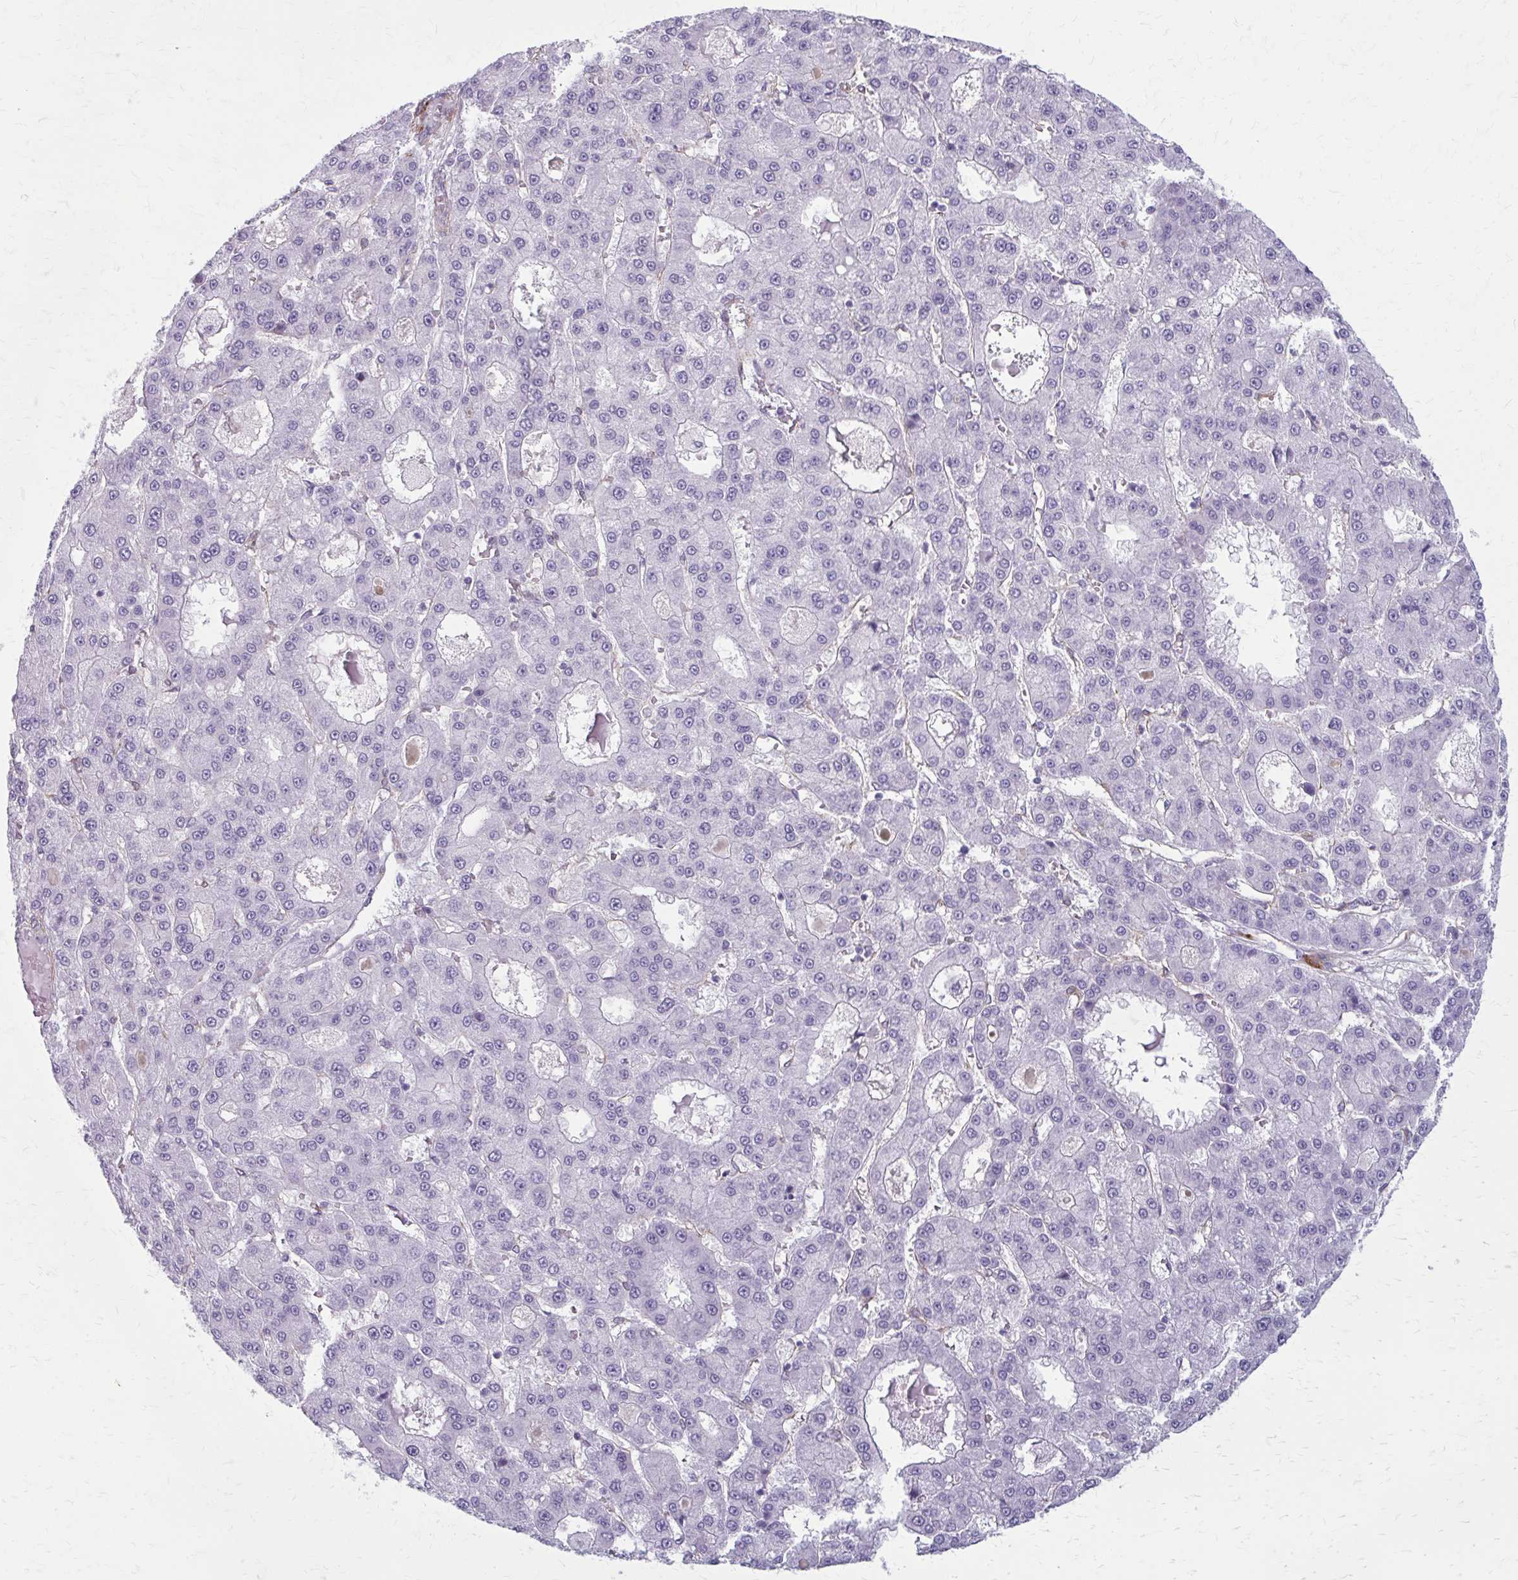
{"staining": {"intensity": "negative", "quantity": "none", "location": "none"}, "tissue": "liver cancer", "cell_type": "Tumor cells", "image_type": "cancer", "snomed": [{"axis": "morphology", "description": "Carcinoma, Hepatocellular, NOS"}, {"axis": "topography", "description": "Liver"}], "caption": "A photomicrograph of liver hepatocellular carcinoma stained for a protein exhibits no brown staining in tumor cells. The staining was performed using DAB (3,3'-diaminobenzidine) to visualize the protein expression in brown, while the nuclei were stained in blue with hematoxylin (Magnification: 20x).", "gene": "AKAP12", "patient": {"sex": "male", "age": 70}}